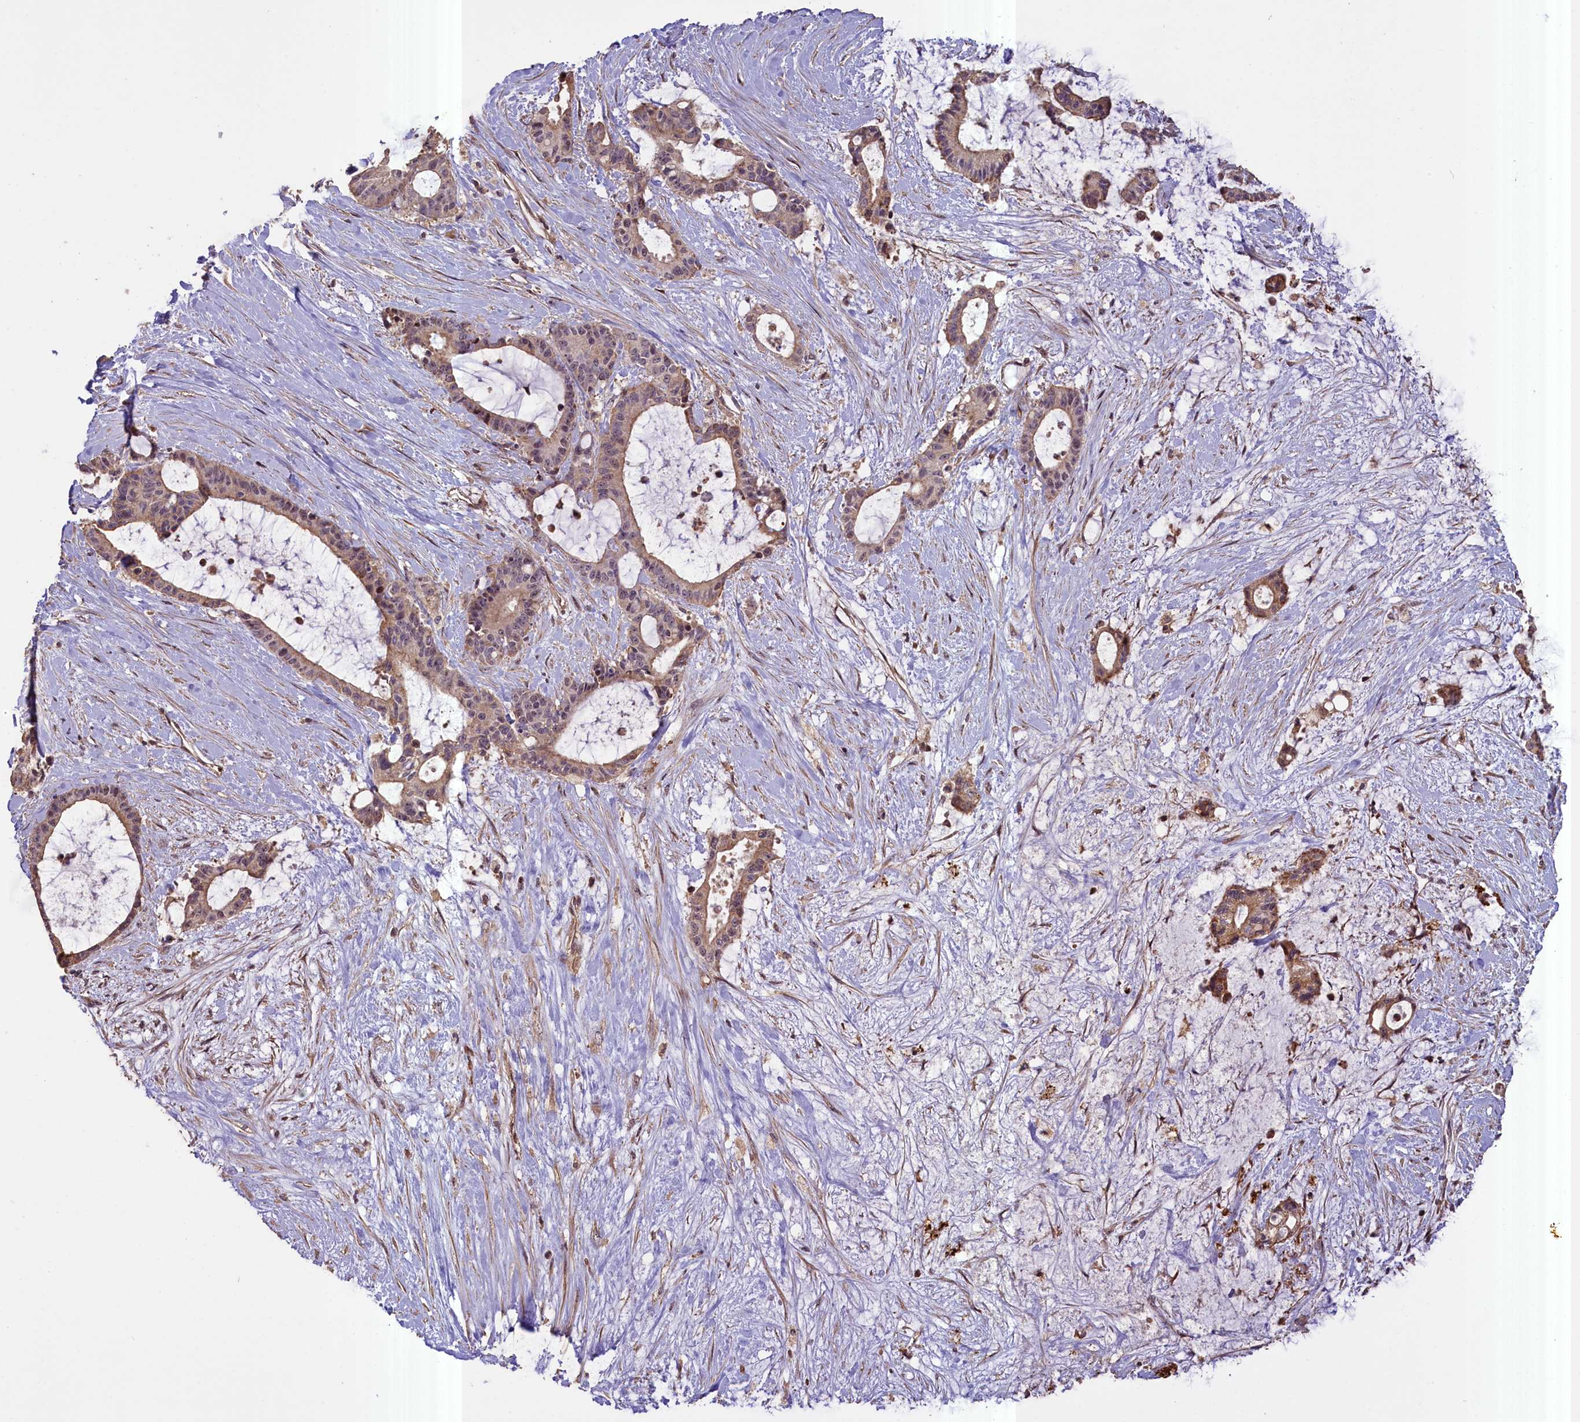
{"staining": {"intensity": "moderate", "quantity": "<25%", "location": "cytoplasmic/membranous,nuclear"}, "tissue": "liver cancer", "cell_type": "Tumor cells", "image_type": "cancer", "snomed": [{"axis": "morphology", "description": "Normal tissue, NOS"}, {"axis": "morphology", "description": "Cholangiocarcinoma"}, {"axis": "topography", "description": "Liver"}, {"axis": "topography", "description": "Peripheral nerve tissue"}], "caption": "IHC histopathology image of neoplastic tissue: liver cancer (cholangiocarcinoma) stained using IHC reveals low levels of moderate protein expression localized specifically in the cytoplasmic/membranous and nuclear of tumor cells, appearing as a cytoplasmic/membranous and nuclear brown color.", "gene": "FUZ", "patient": {"sex": "female", "age": 73}}